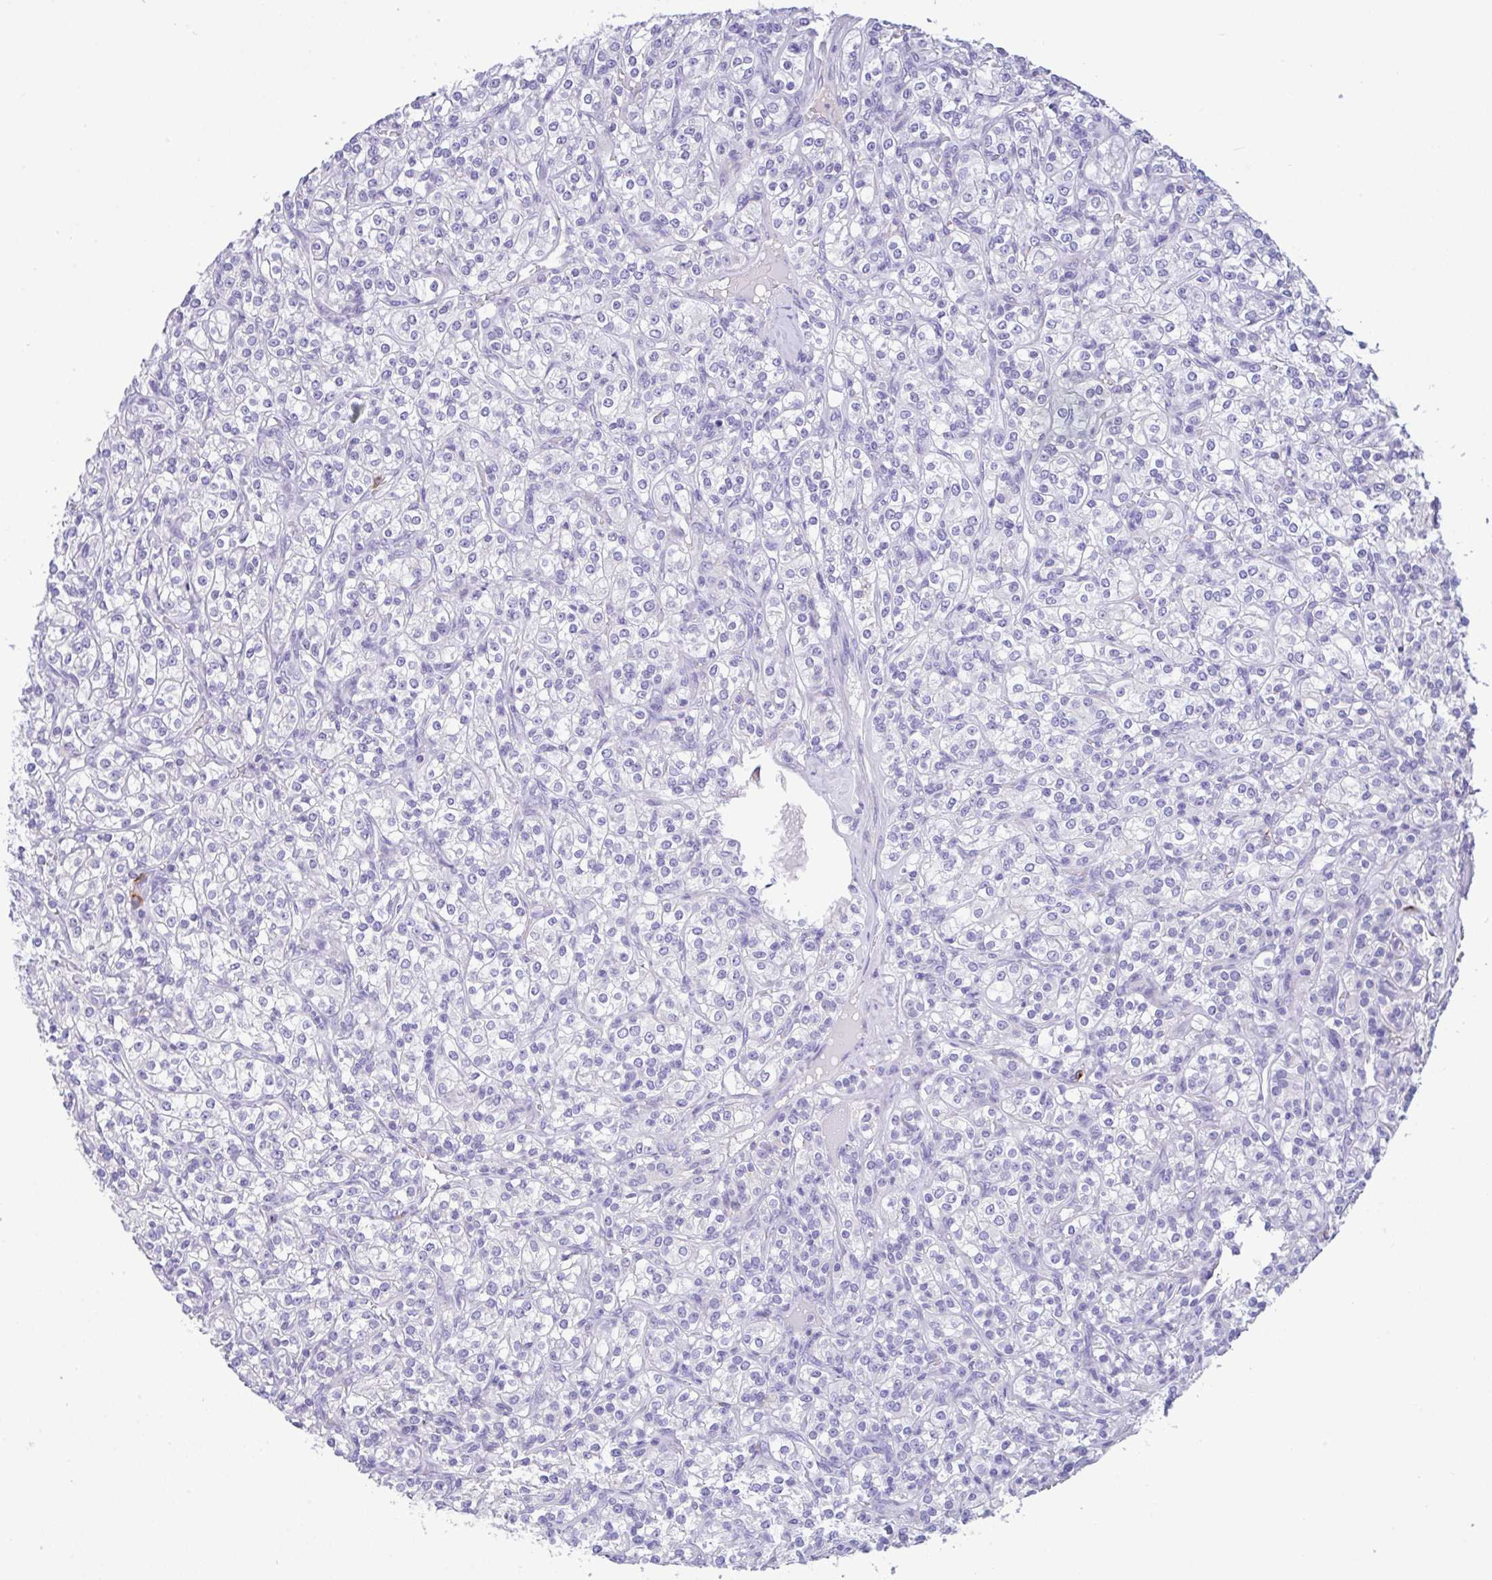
{"staining": {"intensity": "negative", "quantity": "none", "location": "none"}, "tissue": "renal cancer", "cell_type": "Tumor cells", "image_type": "cancer", "snomed": [{"axis": "morphology", "description": "Adenocarcinoma, NOS"}, {"axis": "topography", "description": "Kidney"}], "caption": "The IHC histopathology image has no significant staining in tumor cells of renal cancer (adenocarcinoma) tissue.", "gene": "FBXL20", "patient": {"sex": "male", "age": 77}}